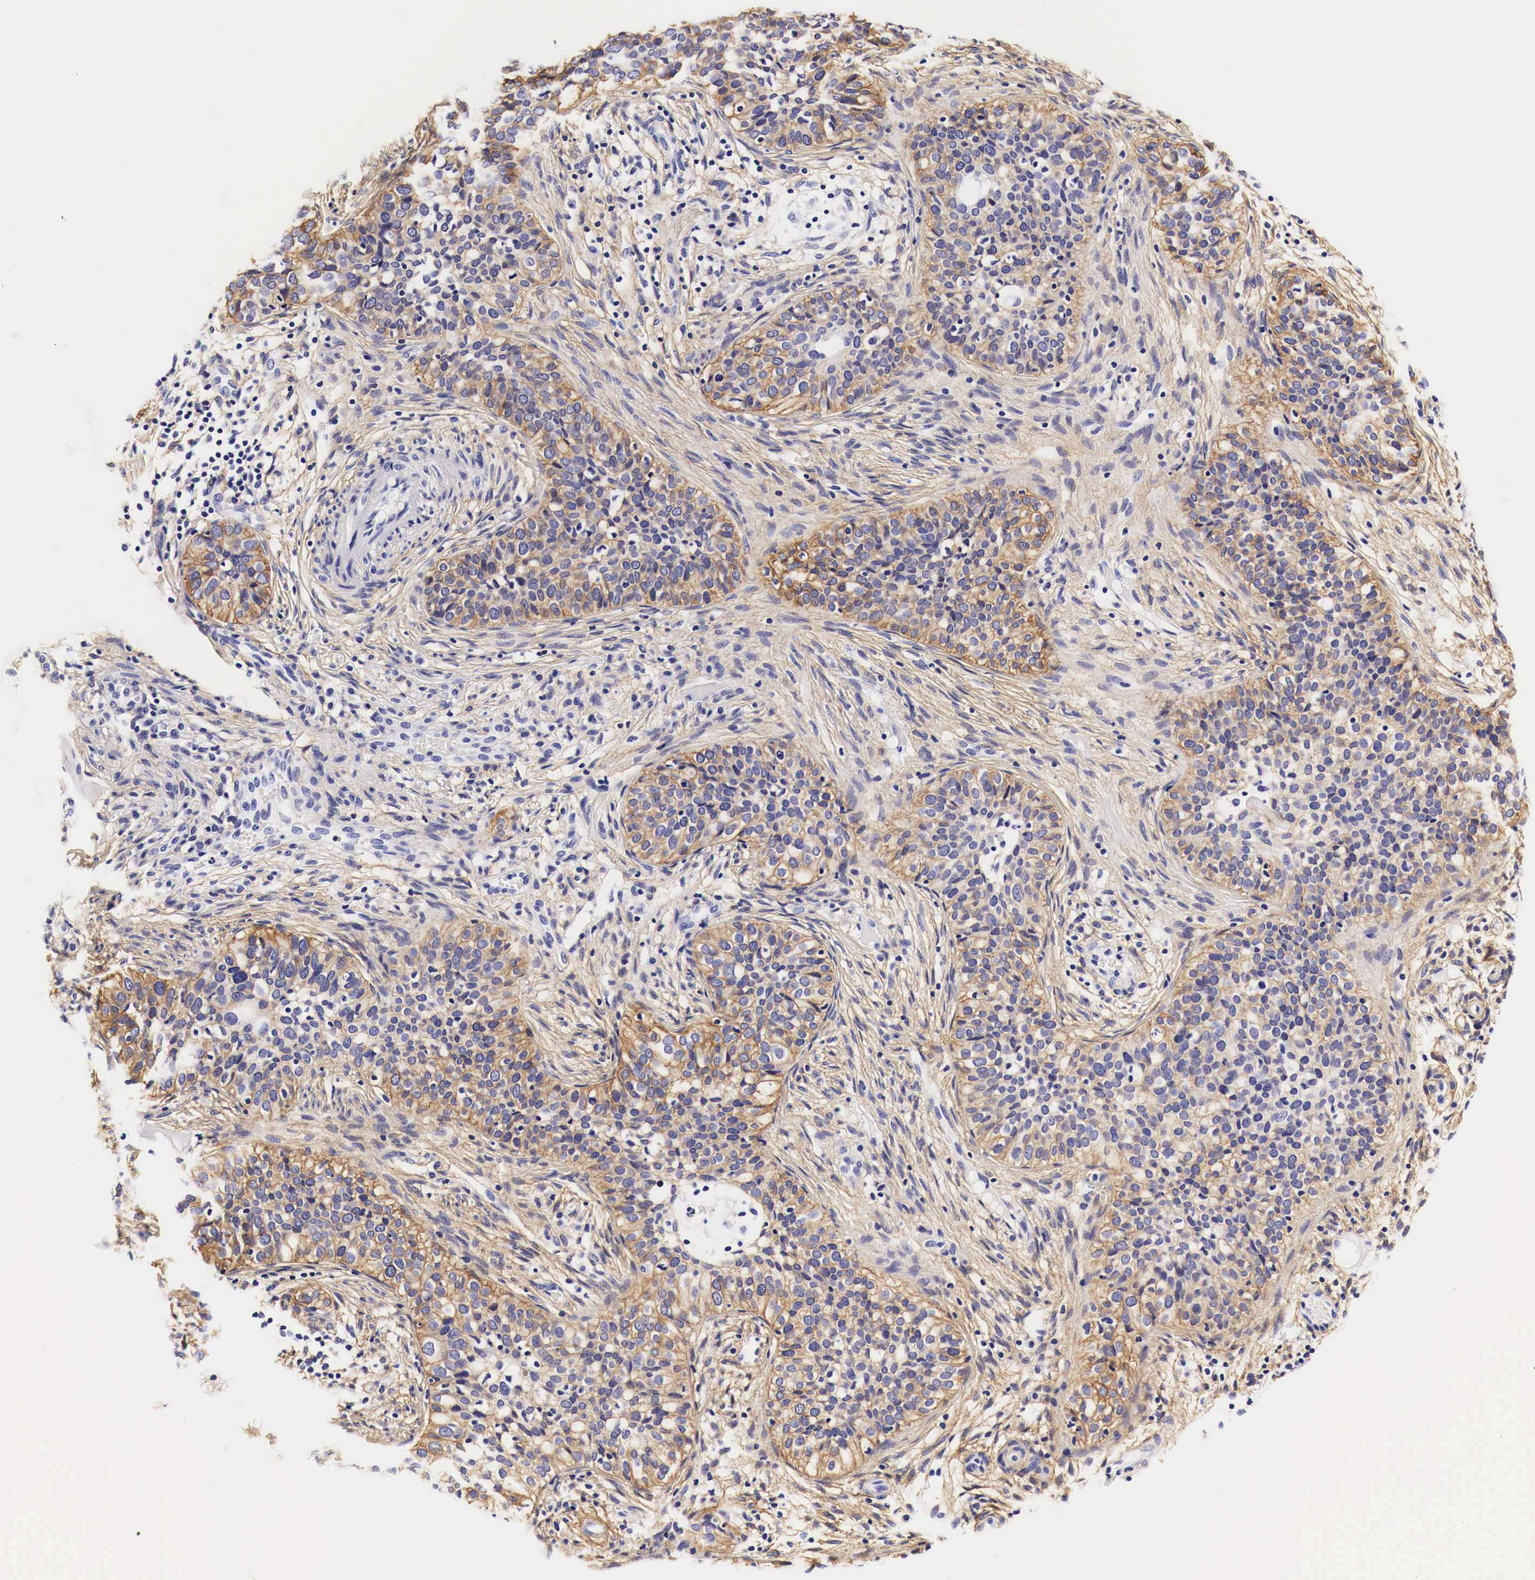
{"staining": {"intensity": "moderate", "quantity": ">75%", "location": "cytoplasmic/membranous"}, "tissue": "cervical cancer", "cell_type": "Tumor cells", "image_type": "cancer", "snomed": [{"axis": "morphology", "description": "Squamous cell carcinoma, NOS"}, {"axis": "topography", "description": "Cervix"}], "caption": "Immunohistochemical staining of cervical squamous cell carcinoma displays moderate cytoplasmic/membranous protein positivity in approximately >75% of tumor cells.", "gene": "EGFR", "patient": {"sex": "female", "age": 31}}